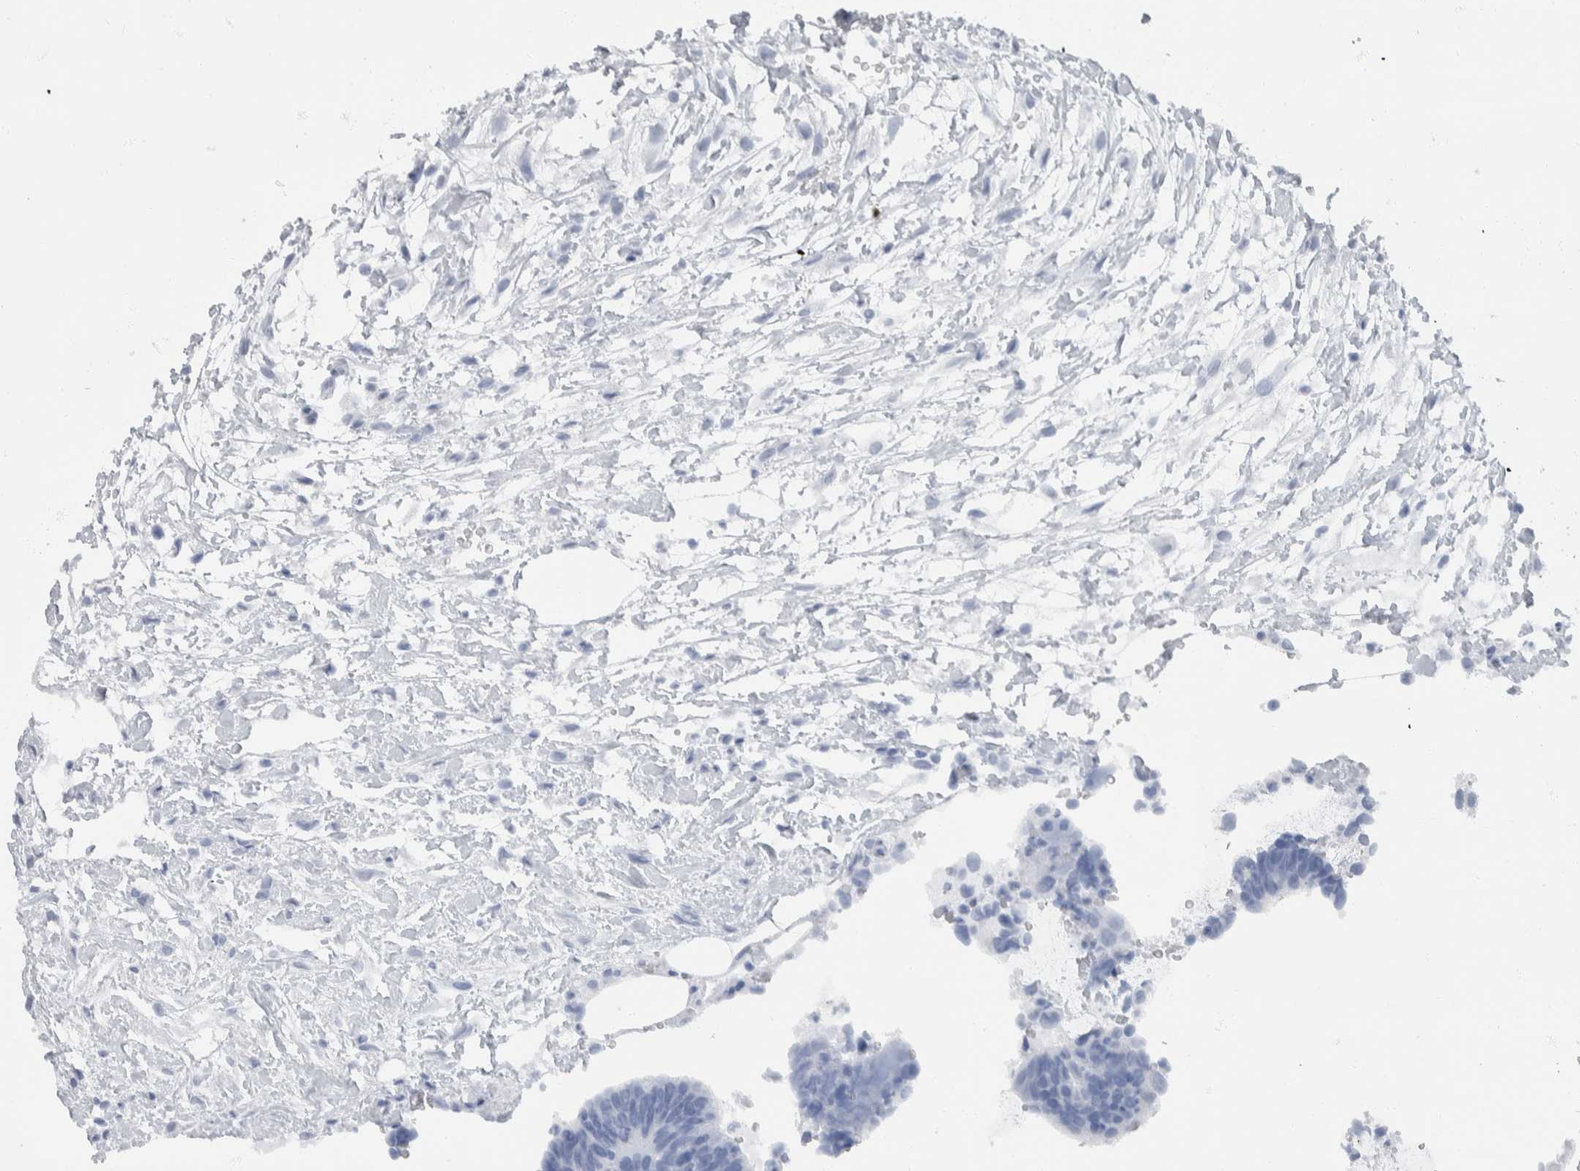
{"staining": {"intensity": "negative", "quantity": "none", "location": "none"}, "tissue": "colorectal cancer", "cell_type": "Tumor cells", "image_type": "cancer", "snomed": [{"axis": "morphology", "description": "Adenocarcinoma, NOS"}, {"axis": "topography", "description": "Colon"}], "caption": "High power microscopy image of an IHC photomicrograph of colorectal cancer, revealing no significant positivity in tumor cells. Nuclei are stained in blue.", "gene": "NEFM", "patient": {"sex": "male", "age": 56}}